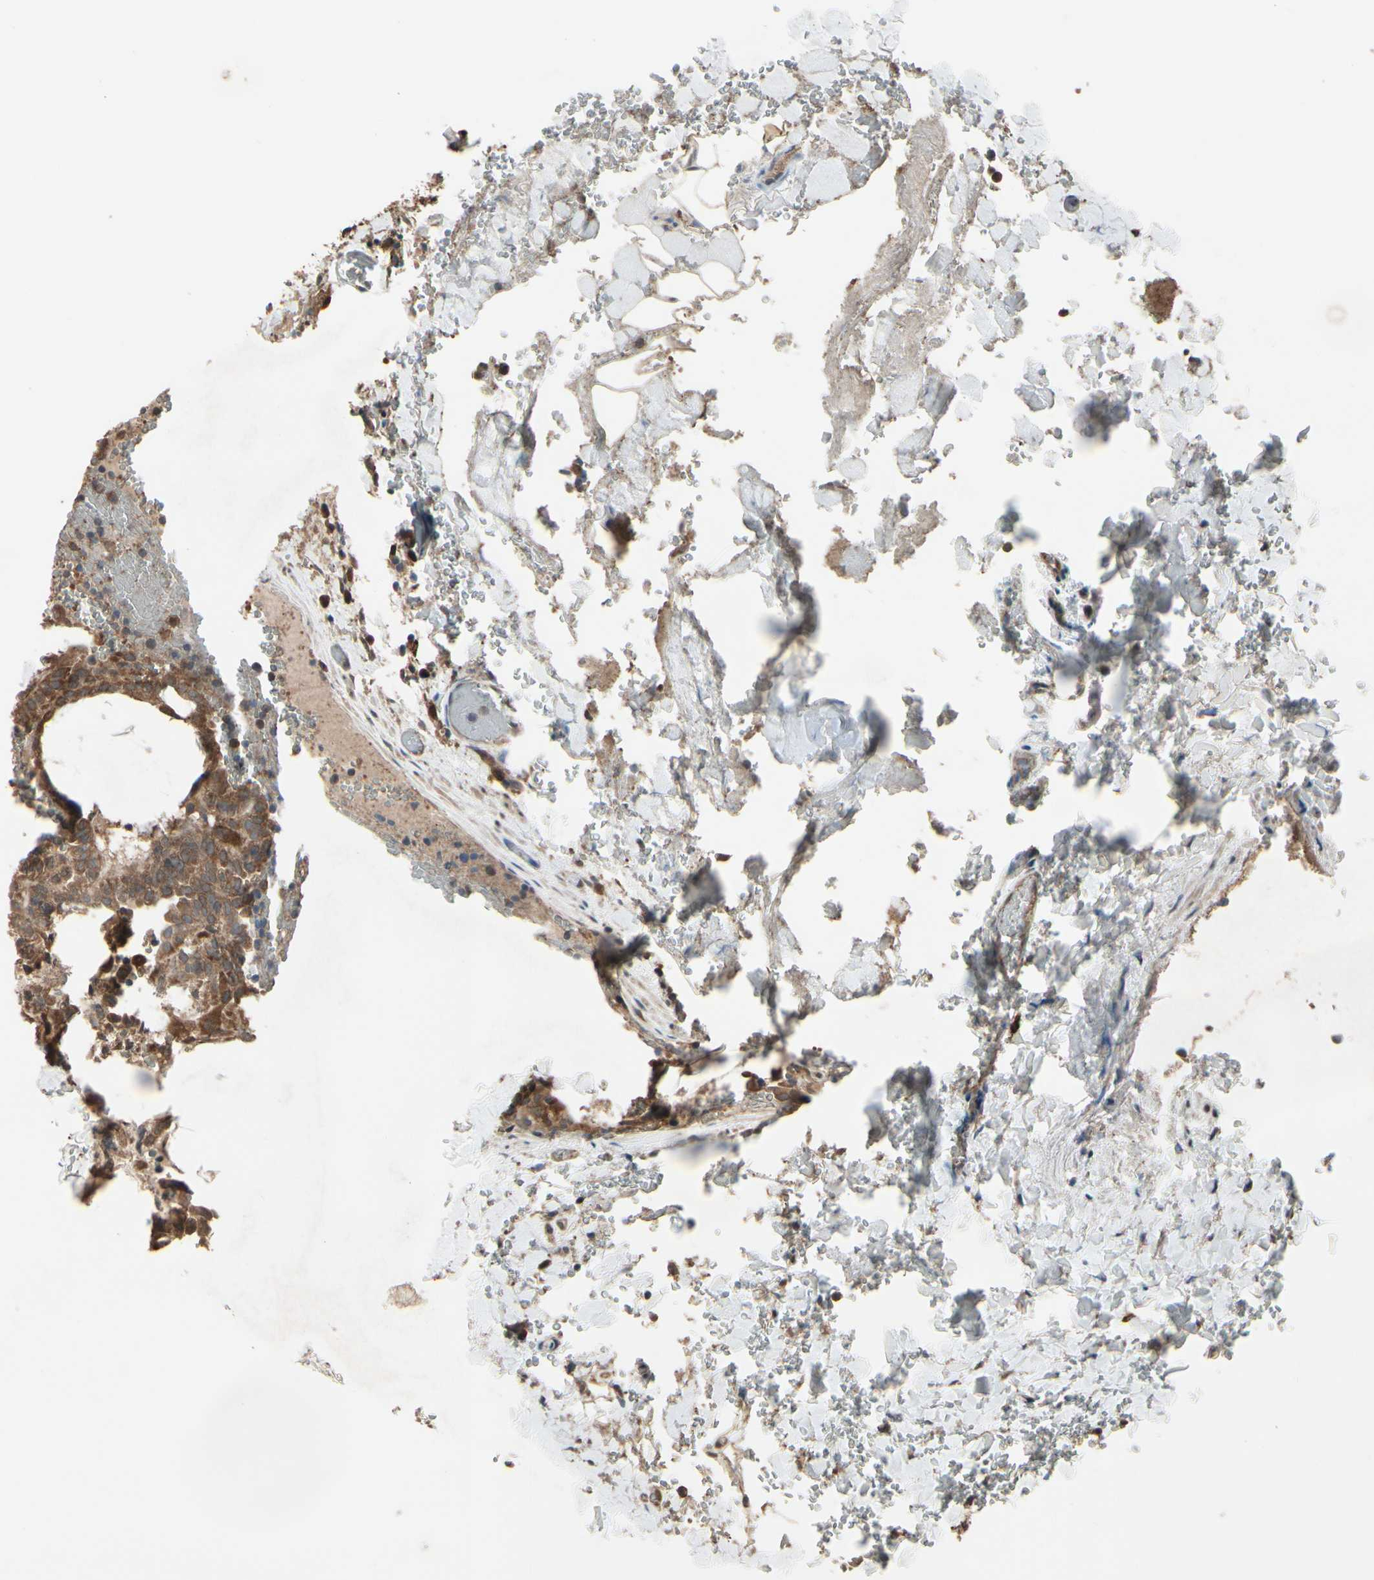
{"staining": {"intensity": "moderate", "quantity": ">75%", "location": "cytoplasmic/membranous"}, "tissue": "thyroid cancer", "cell_type": "Tumor cells", "image_type": "cancer", "snomed": [{"axis": "morphology", "description": "Normal tissue, NOS"}, {"axis": "morphology", "description": "Papillary adenocarcinoma, NOS"}, {"axis": "topography", "description": "Thyroid gland"}], "caption": "About >75% of tumor cells in human thyroid cancer (papillary adenocarcinoma) demonstrate moderate cytoplasmic/membranous protein staining as visualized by brown immunohistochemical staining.", "gene": "PNPLA7", "patient": {"sex": "female", "age": 30}}